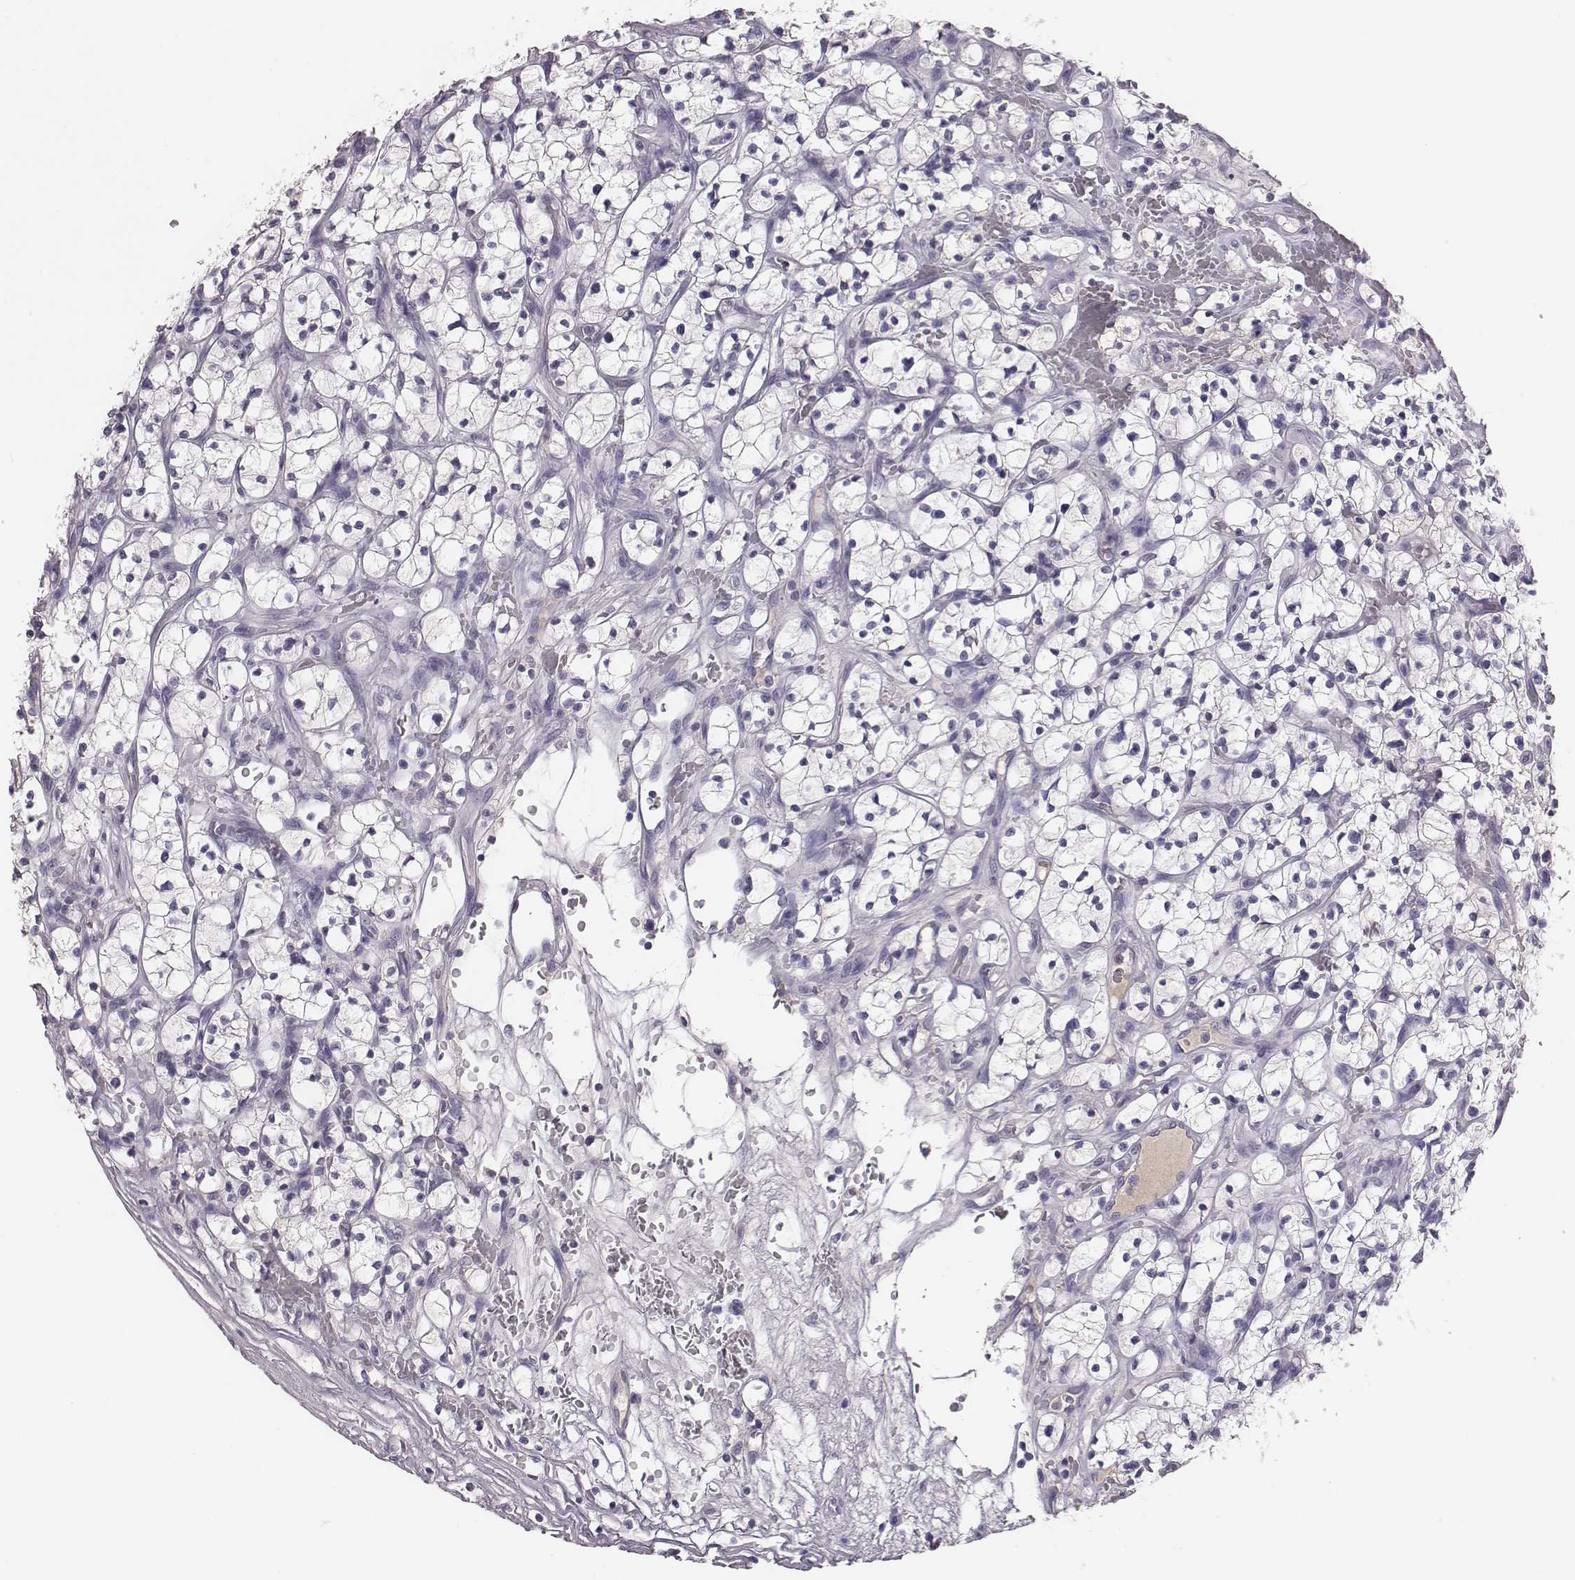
{"staining": {"intensity": "negative", "quantity": "none", "location": "none"}, "tissue": "renal cancer", "cell_type": "Tumor cells", "image_type": "cancer", "snomed": [{"axis": "morphology", "description": "Adenocarcinoma, NOS"}, {"axis": "topography", "description": "Kidney"}], "caption": "DAB (3,3'-diaminobenzidine) immunohistochemical staining of renal adenocarcinoma shows no significant expression in tumor cells. The staining was performed using DAB (3,3'-diaminobenzidine) to visualize the protein expression in brown, while the nuclei were stained in blue with hematoxylin (Magnification: 20x).", "gene": "EN1", "patient": {"sex": "female", "age": 64}}